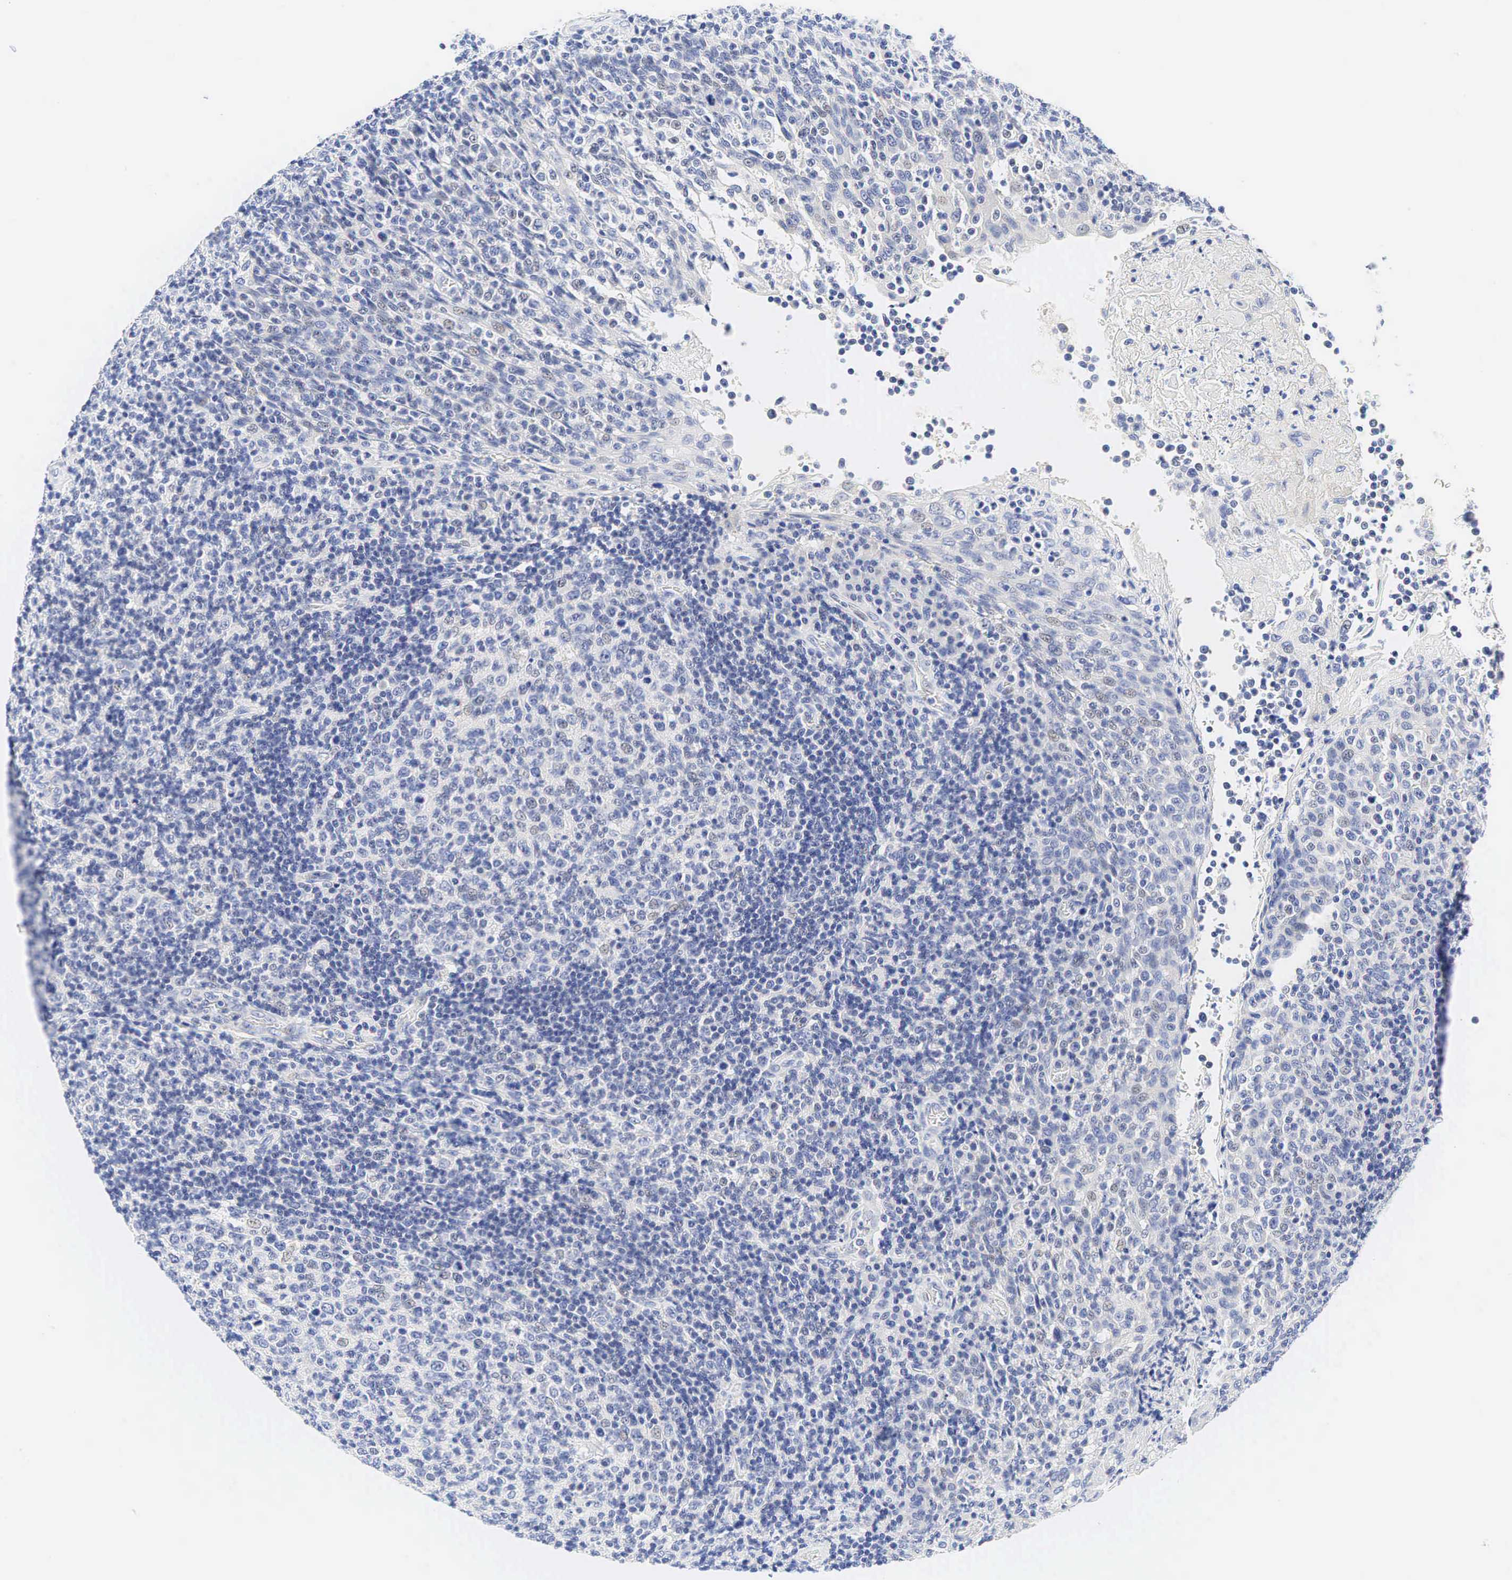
{"staining": {"intensity": "weak", "quantity": "<25%", "location": "nuclear"}, "tissue": "tonsil", "cell_type": "Germinal center cells", "image_type": "normal", "snomed": [{"axis": "morphology", "description": "Normal tissue, NOS"}, {"axis": "topography", "description": "Tonsil"}], "caption": "Immunohistochemistry micrograph of normal tonsil stained for a protein (brown), which demonstrates no staining in germinal center cells.", "gene": "AR", "patient": {"sex": "female", "age": 3}}